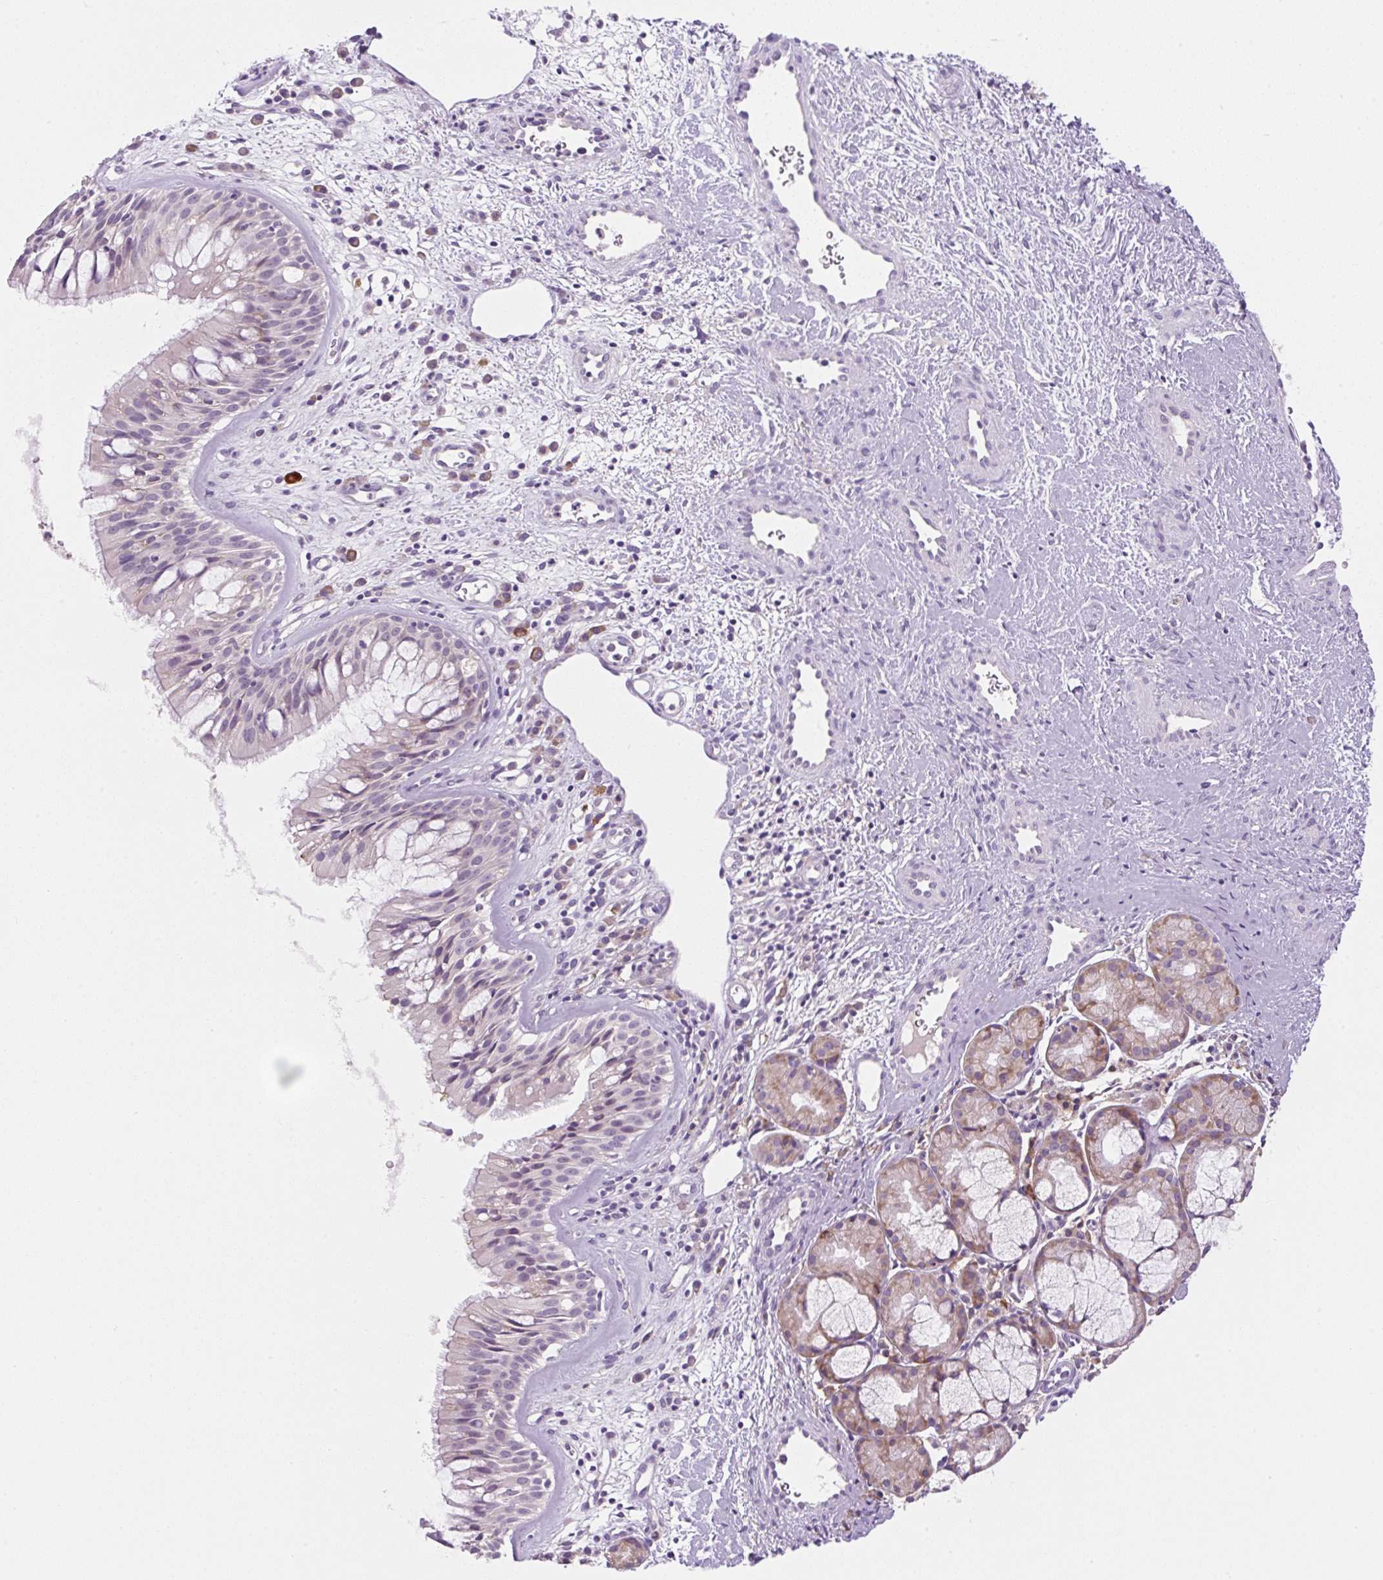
{"staining": {"intensity": "weak", "quantity": "<25%", "location": "nuclear"}, "tissue": "nasopharynx", "cell_type": "Respiratory epithelial cells", "image_type": "normal", "snomed": [{"axis": "morphology", "description": "Normal tissue, NOS"}, {"axis": "topography", "description": "Nasopharynx"}], "caption": "Immunohistochemical staining of benign nasopharynx reveals no significant staining in respiratory epithelial cells. Brightfield microscopy of immunohistochemistry stained with DAB (brown) and hematoxylin (blue), captured at high magnification.", "gene": "FZD5", "patient": {"sex": "male", "age": 65}}